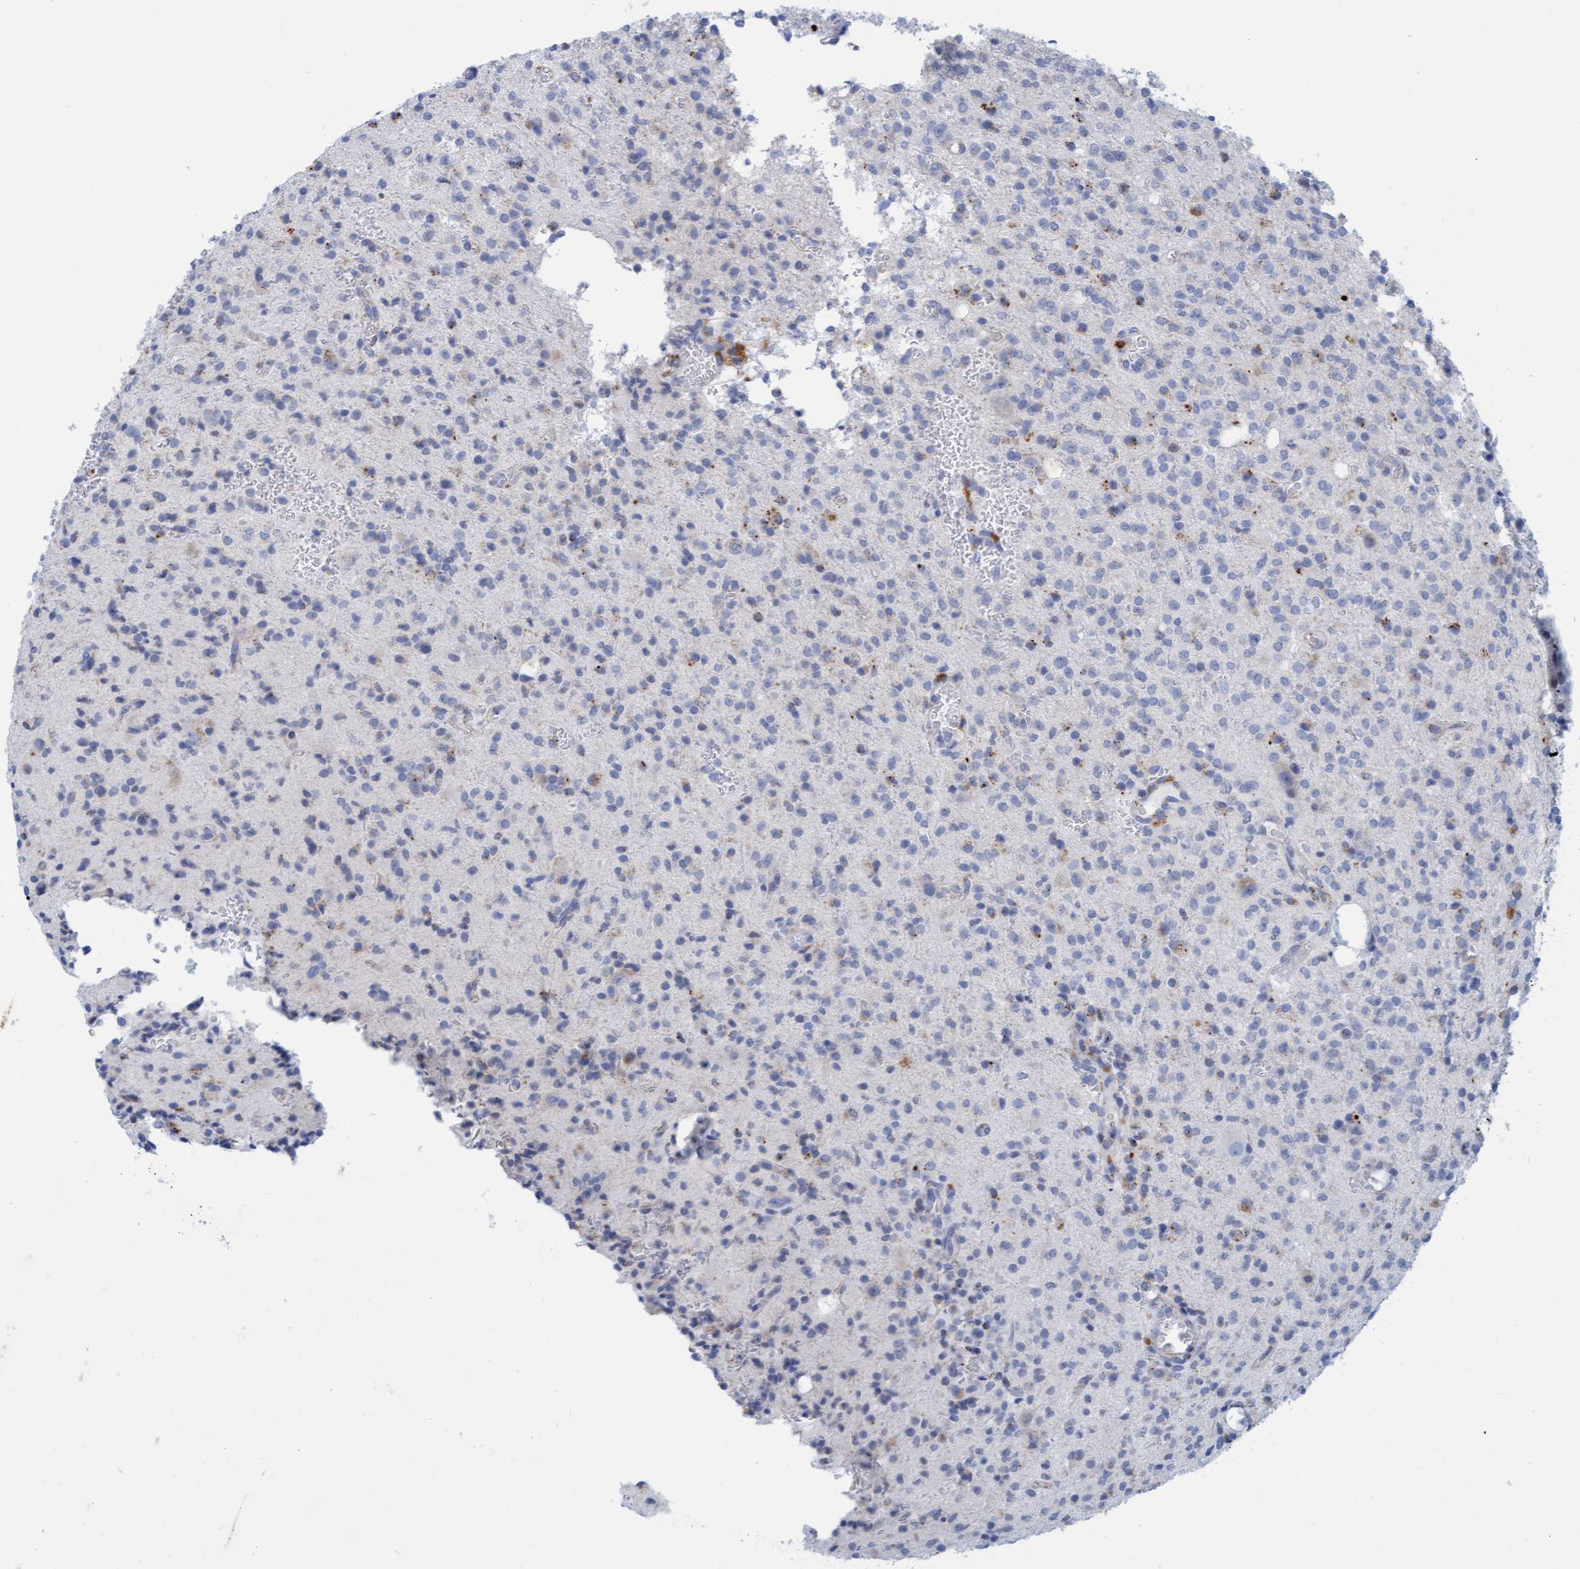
{"staining": {"intensity": "negative", "quantity": "none", "location": "none"}, "tissue": "glioma", "cell_type": "Tumor cells", "image_type": "cancer", "snomed": [{"axis": "morphology", "description": "Glioma, malignant, High grade"}, {"axis": "topography", "description": "Brain"}], "caption": "Tumor cells are negative for brown protein staining in malignant high-grade glioma.", "gene": "SGSH", "patient": {"sex": "male", "age": 34}}